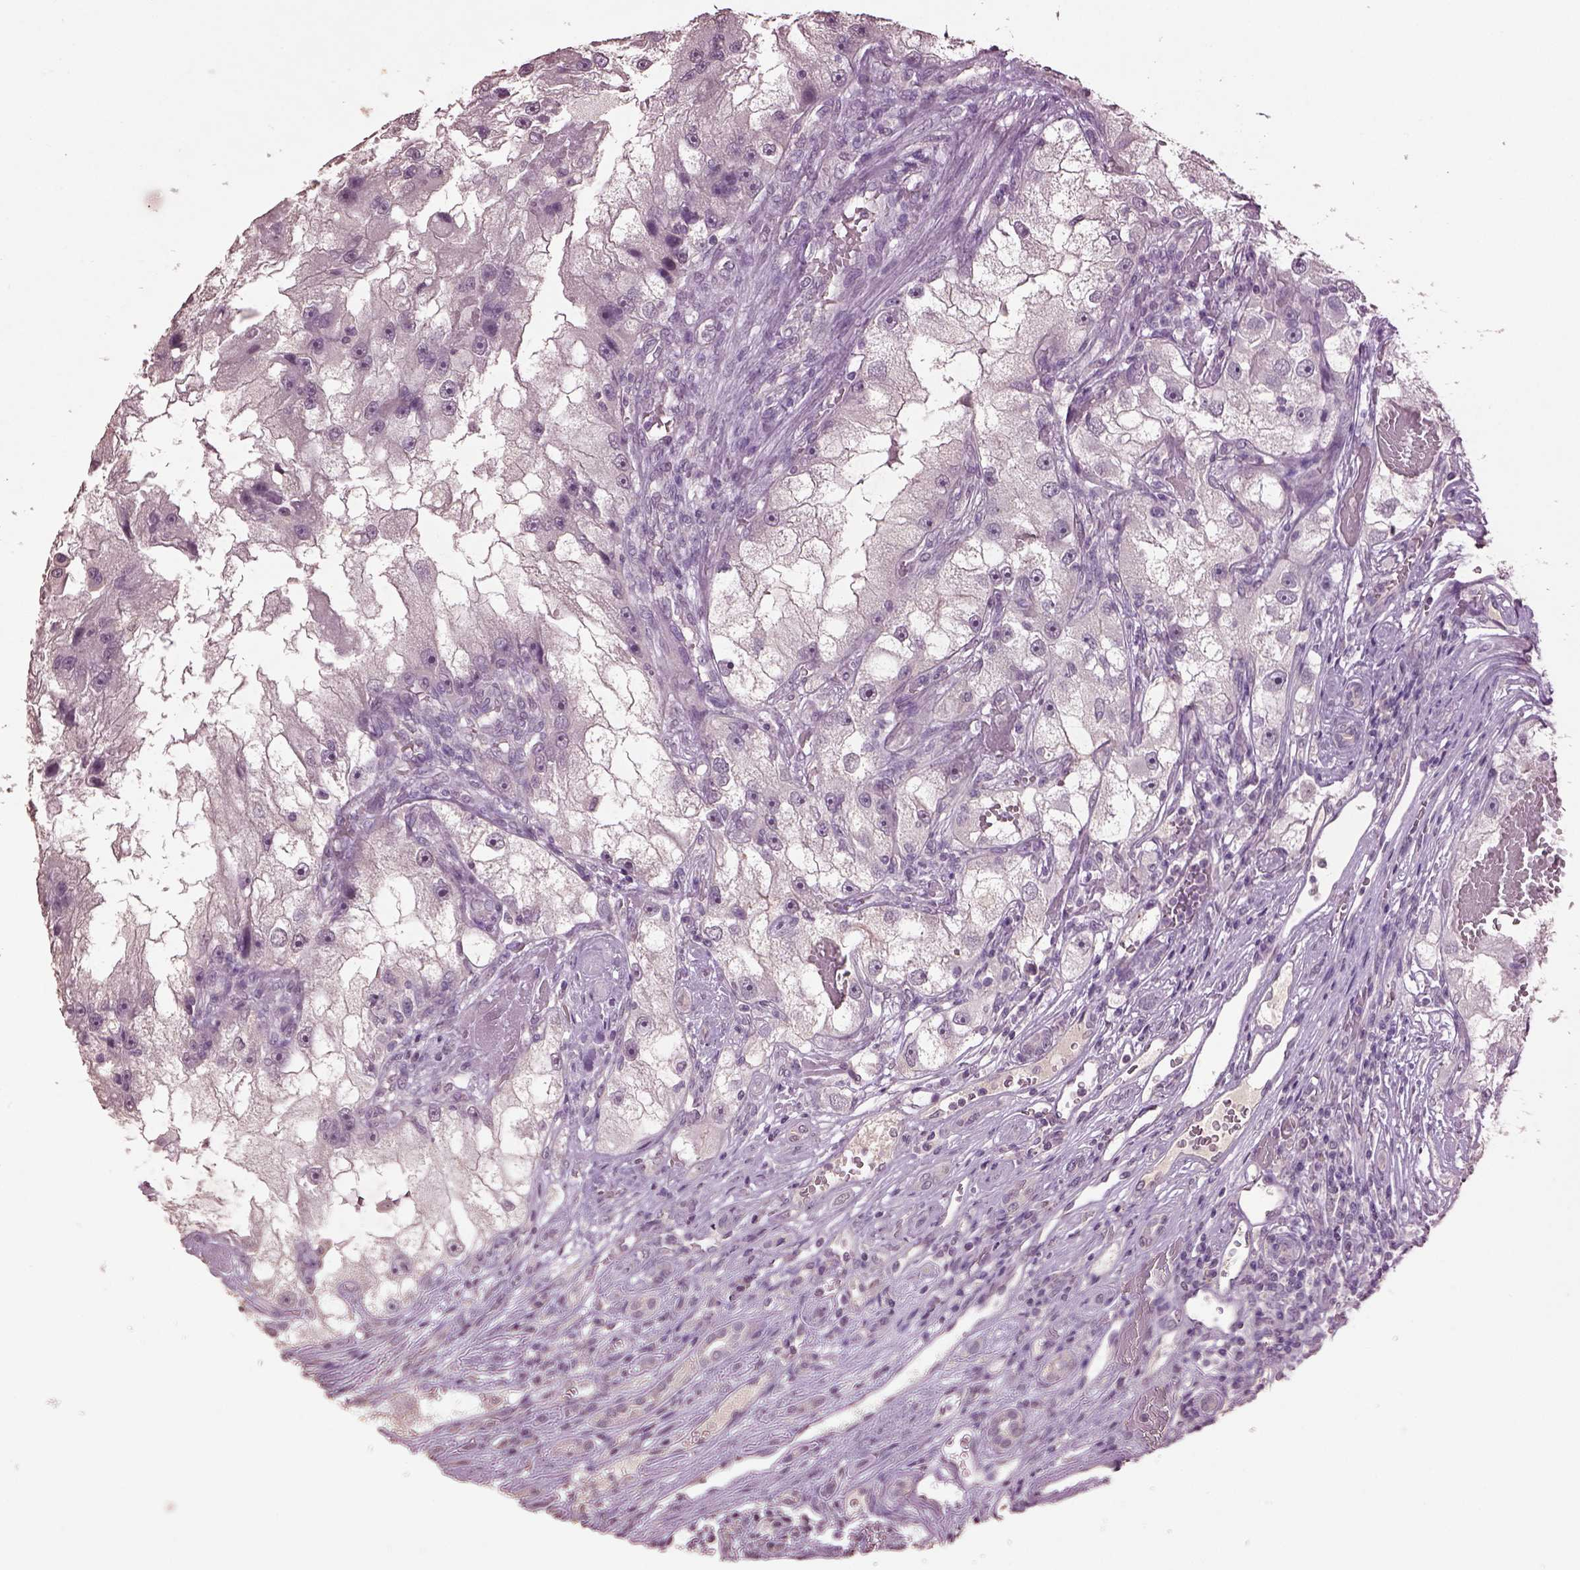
{"staining": {"intensity": "negative", "quantity": "none", "location": "none"}, "tissue": "renal cancer", "cell_type": "Tumor cells", "image_type": "cancer", "snomed": [{"axis": "morphology", "description": "Adenocarcinoma, NOS"}, {"axis": "topography", "description": "Kidney"}], "caption": "A photomicrograph of human adenocarcinoma (renal) is negative for staining in tumor cells.", "gene": "KCNIP3", "patient": {"sex": "male", "age": 63}}